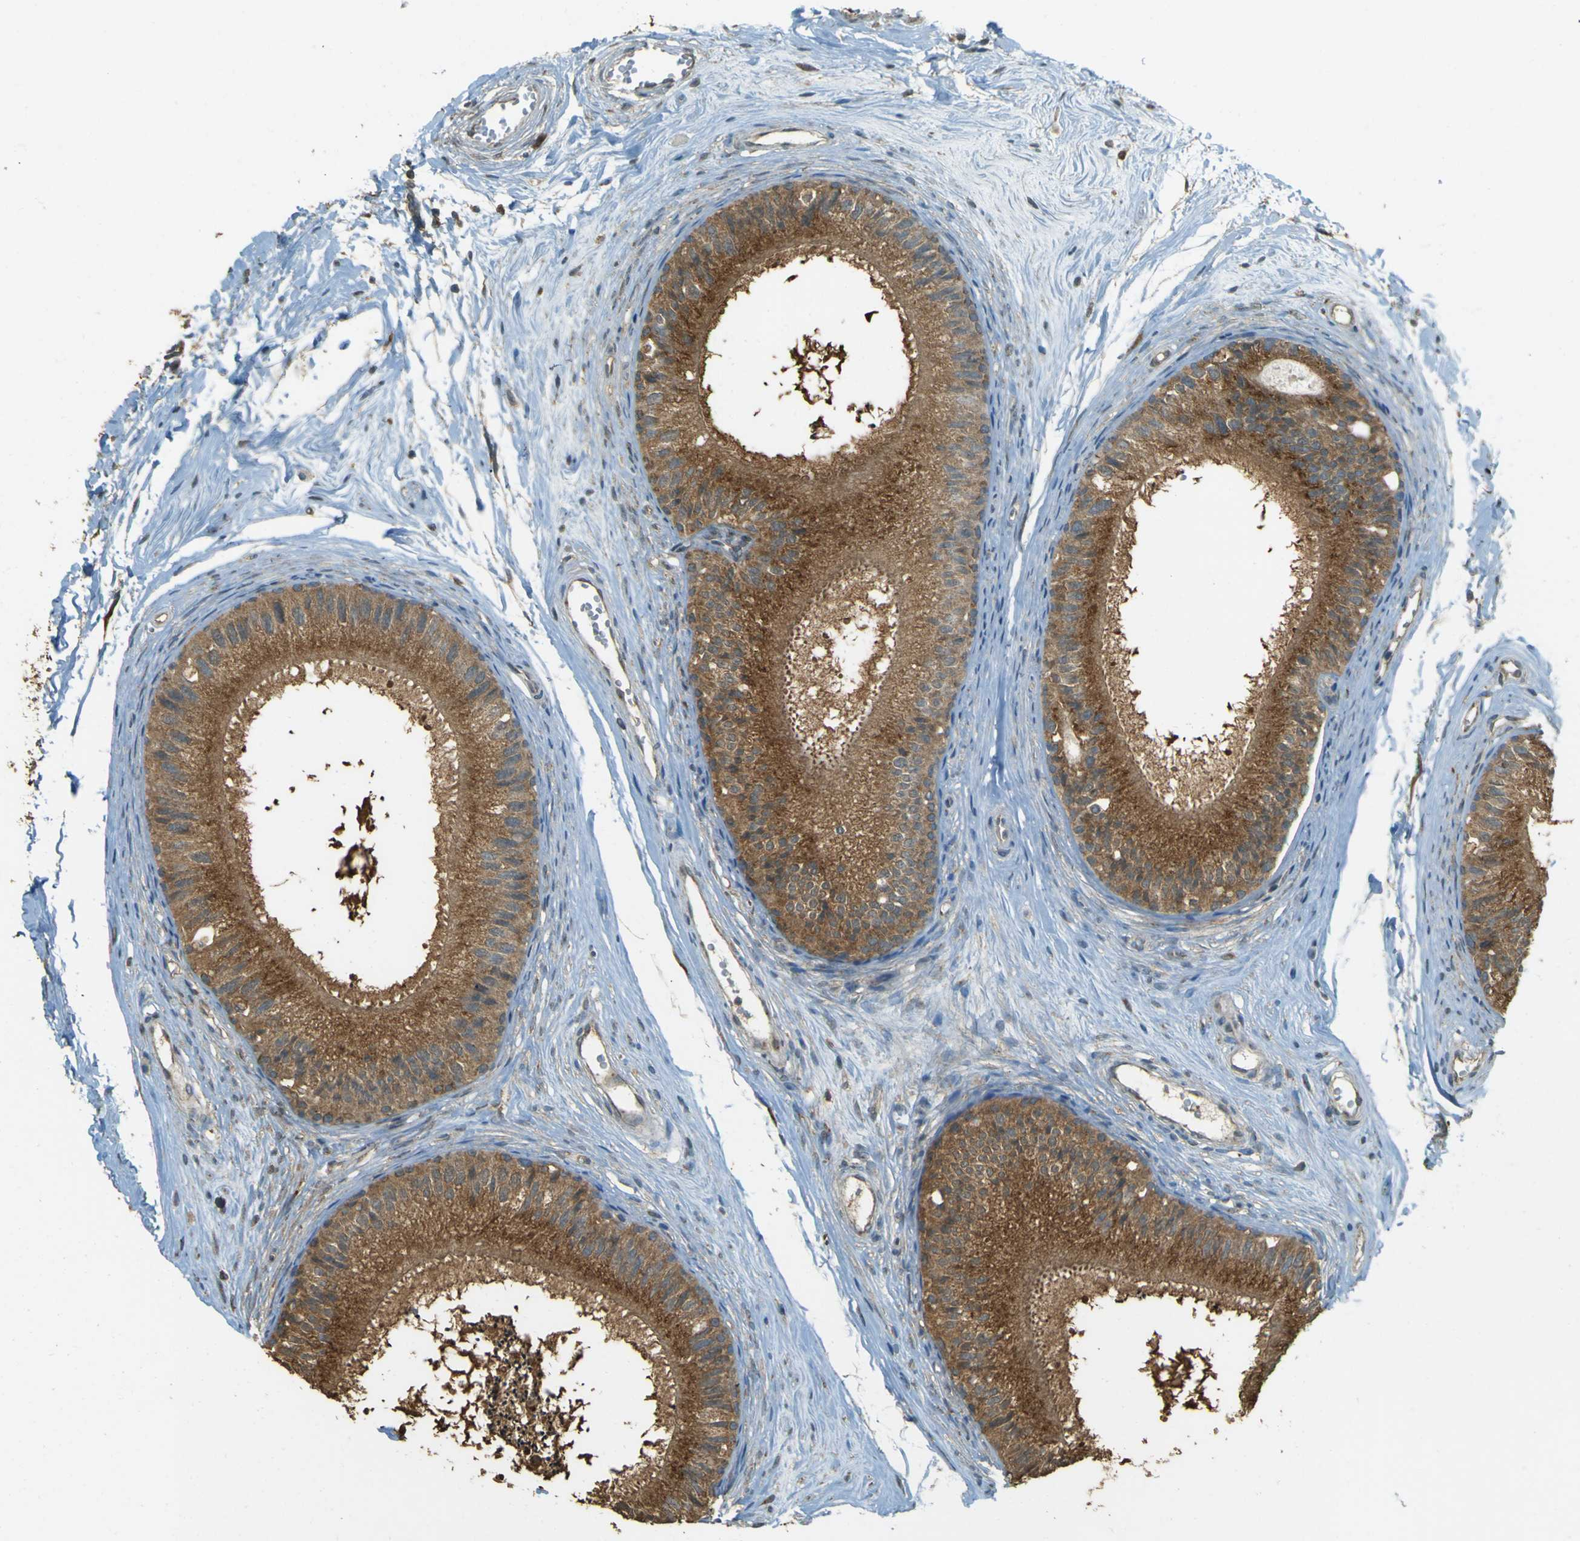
{"staining": {"intensity": "strong", "quantity": ">75%", "location": "cytoplasmic/membranous"}, "tissue": "epididymis", "cell_type": "Glandular cells", "image_type": "normal", "snomed": [{"axis": "morphology", "description": "Normal tissue, NOS"}, {"axis": "topography", "description": "Epididymis"}], "caption": "Epididymis stained with DAB (3,3'-diaminobenzidine) immunohistochemistry demonstrates high levels of strong cytoplasmic/membranous staining in about >75% of glandular cells.", "gene": "GOLGA1", "patient": {"sex": "male", "age": 56}}